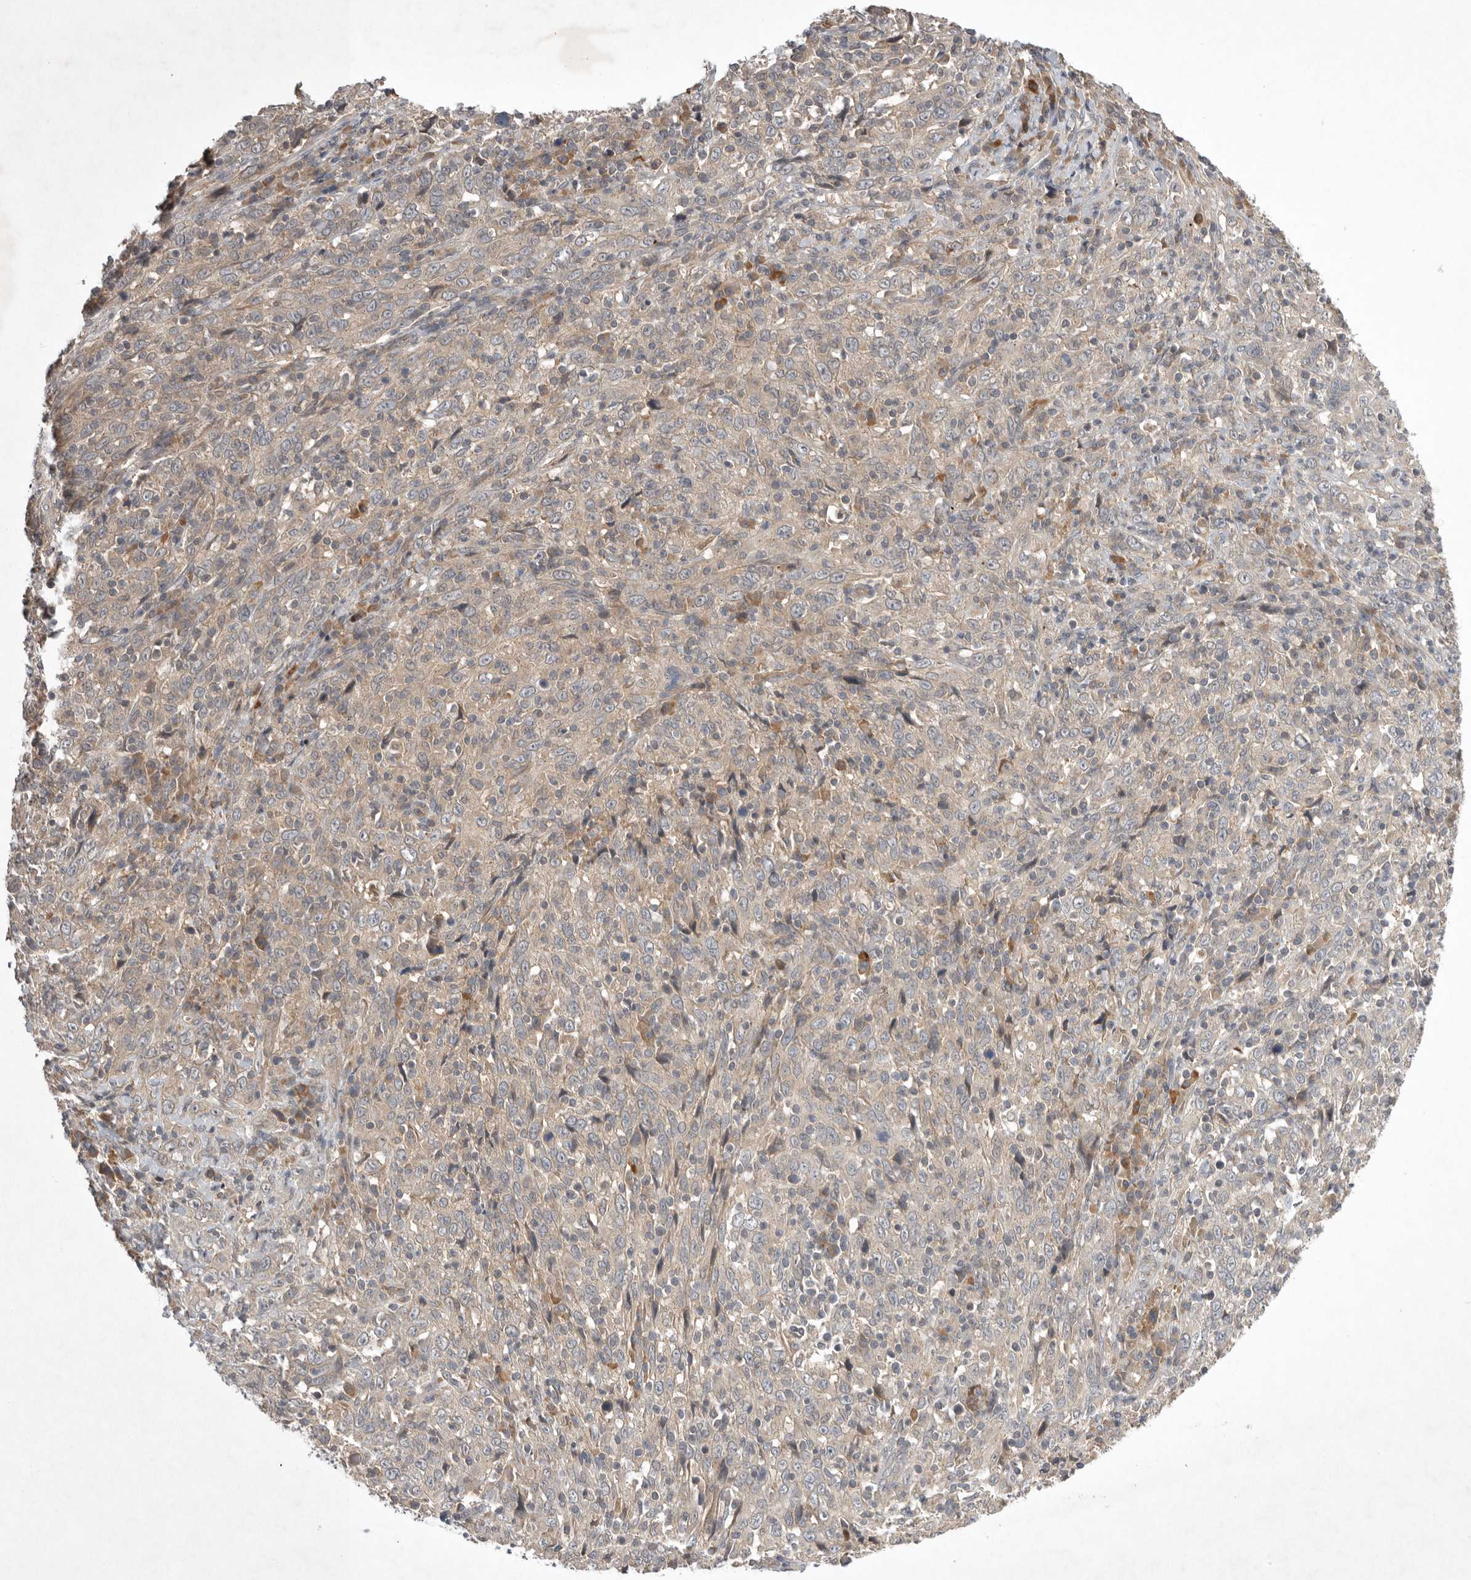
{"staining": {"intensity": "negative", "quantity": "none", "location": "none"}, "tissue": "cervical cancer", "cell_type": "Tumor cells", "image_type": "cancer", "snomed": [{"axis": "morphology", "description": "Squamous cell carcinoma, NOS"}, {"axis": "topography", "description": "Cervix"}], "caption": "High magnification brightfield microscopy of cervical cancer (squamous cell carcinoma) stained with DAB (3,3'-diaminobenzidine) (brown) and counterstained with hematoxylin (blue): tumor cells show no significant staining.", "gene": "NRCAM", "patient": {"sex": "female", "age": 46}}